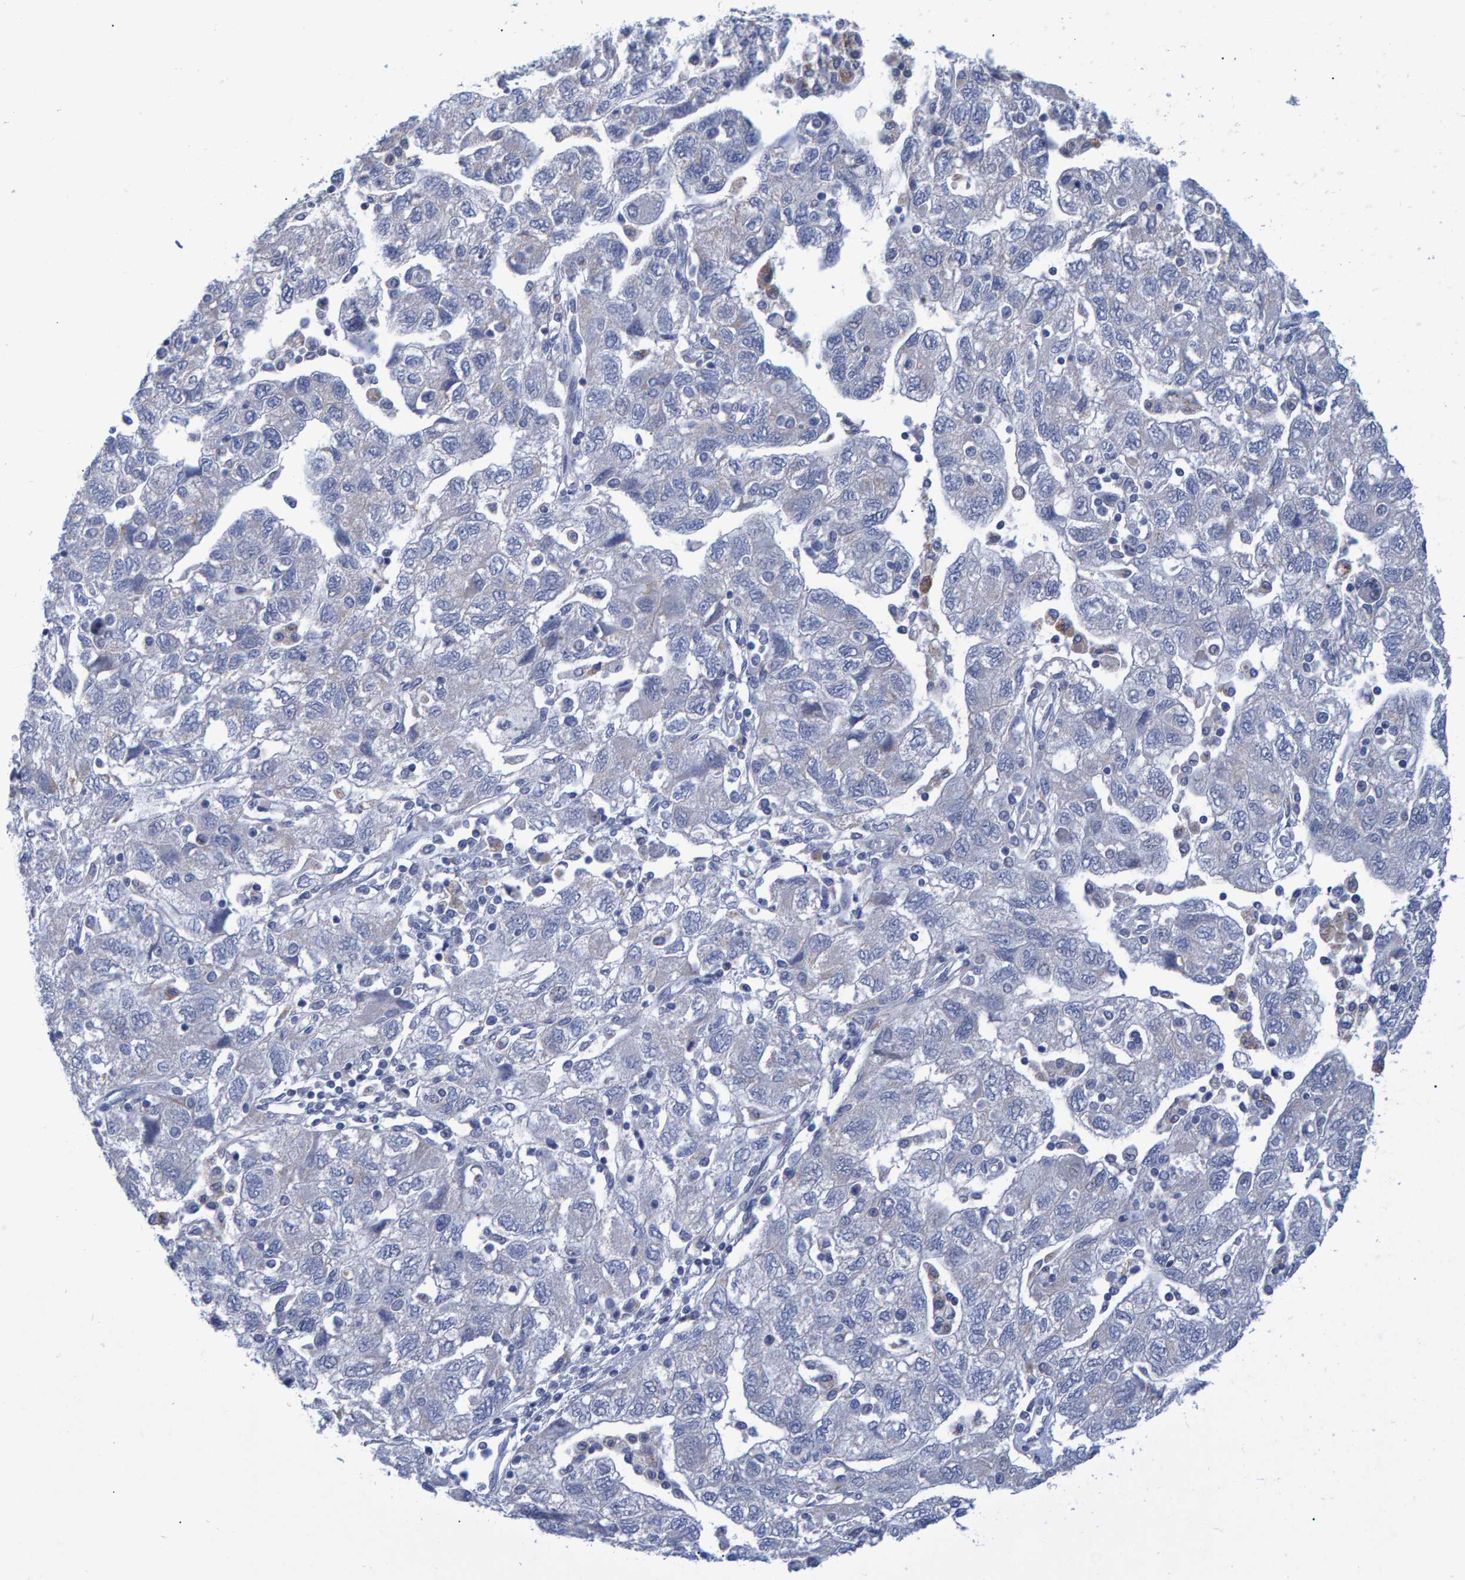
{"staining": {"intensity": "negative", "quantity": "none", "location": "none"}, "tissue": "ovarian cancer", "cell_type": "Tumor cells", "image_type": "cancer", "snomed": [{"axis": "morphology", "description": "Carcinoma, NOS"}, {"axis": "morphology", "description": "Cystadenocarcinoma, serous, NOS"}, {"axis": "topography", "description": "Ovary"}], "caption": "A high-resolution photomicrograph shows immunohistochemistry staining of ovarian cancer, which exhibits no significant expression in tumor cells.", "gene": "PROCA1", "patient": {"sex": "female", "age": 69}}